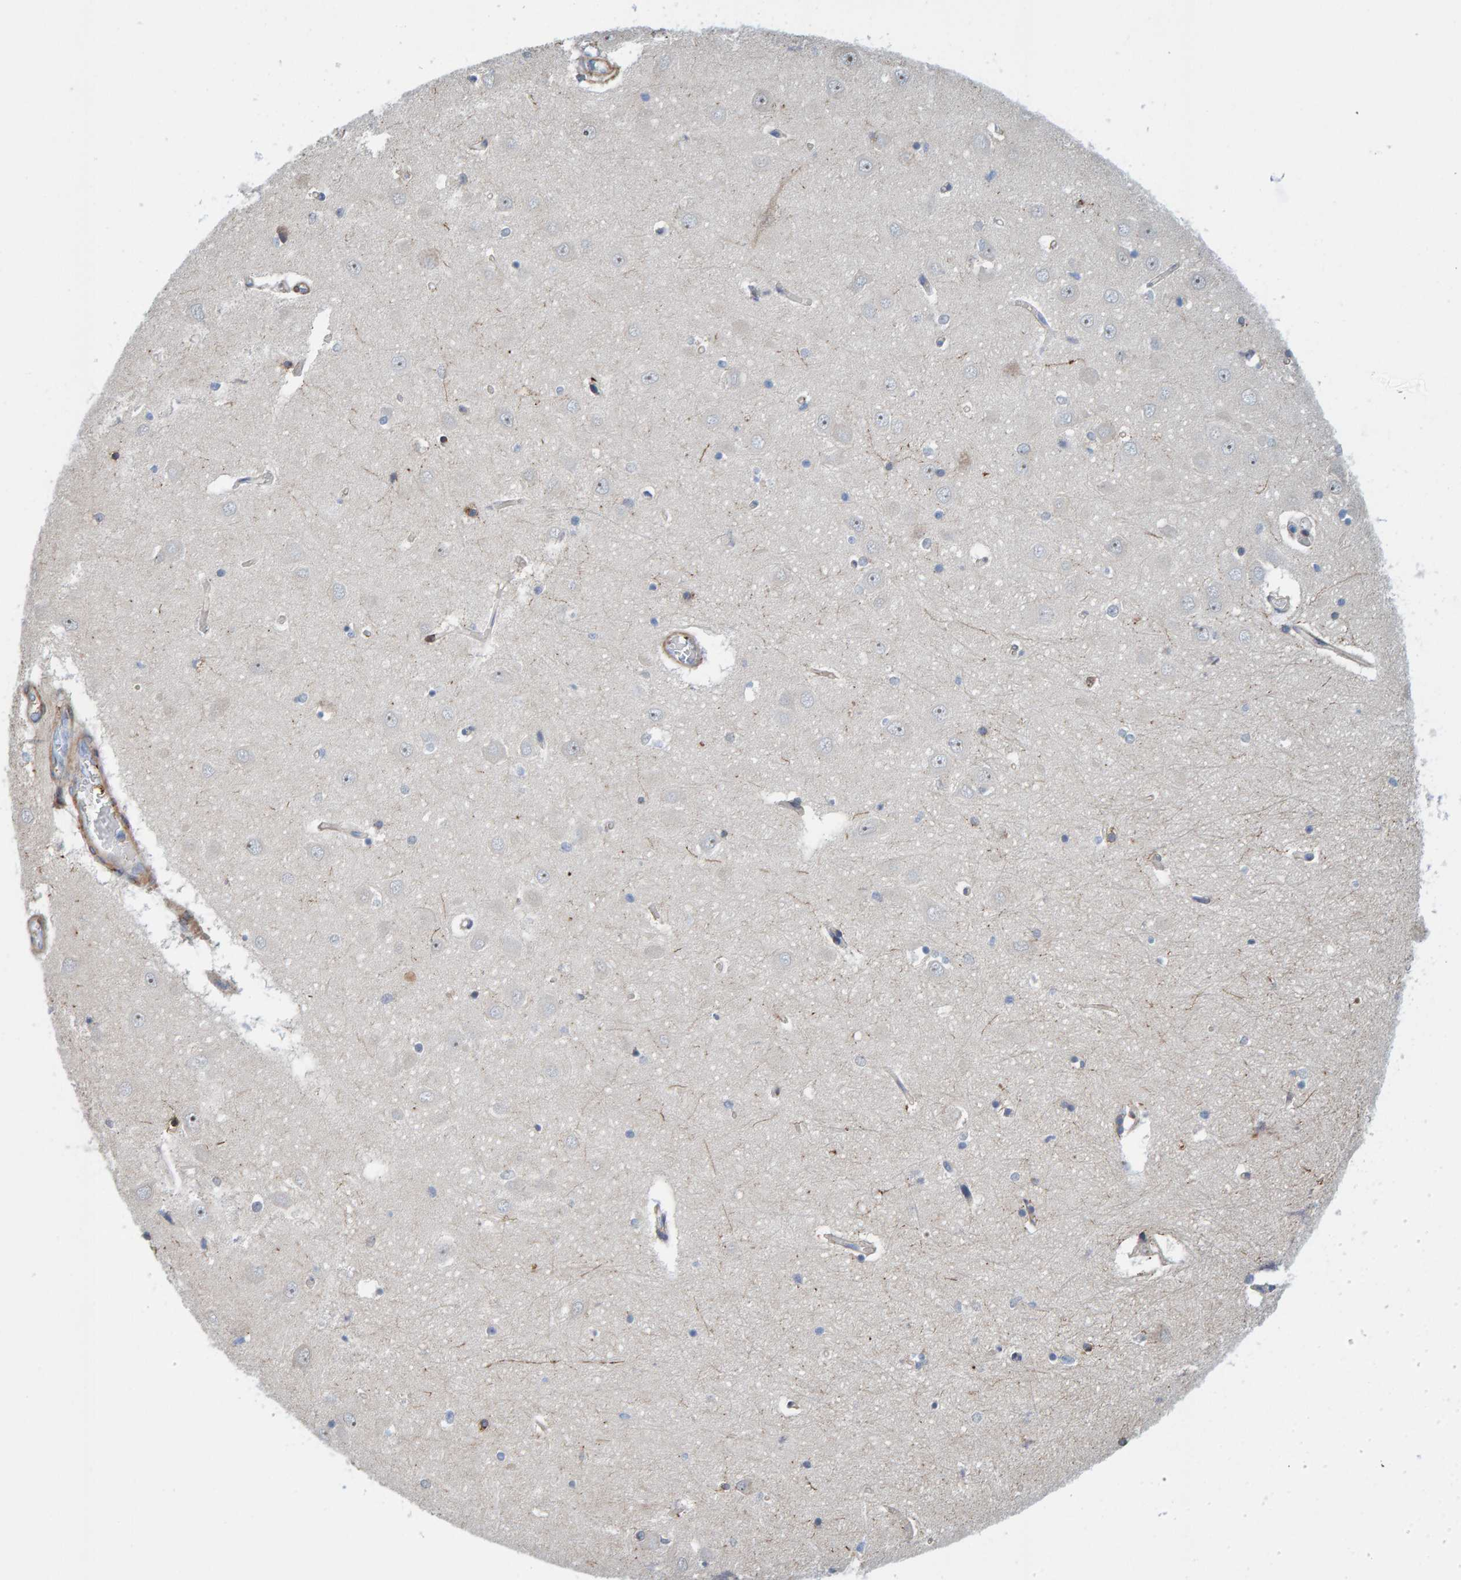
{"staining": {"intensity": "moderate", "quantity": "<25%", "location": "cytoplasmic/membranous"}, "tissue": "hippocampus", "cell_type": "Glial cells", "image_type": "normal", "snomed": [{"axis": "morphology", "description": "Normal tissue, NOS"}, {"axis": "topography", "description": "Hippocampus"}], "caption": "Immunohistochemical staining of unremarkable human hippocampus shows low levels of moderate cytoplasmic/membranous expression in about <25% of glial cells. (IHC, brightfield microscopy, high magnification).", "gene": "MAP1B", "patient": {"sex": "male", "age": 70}}